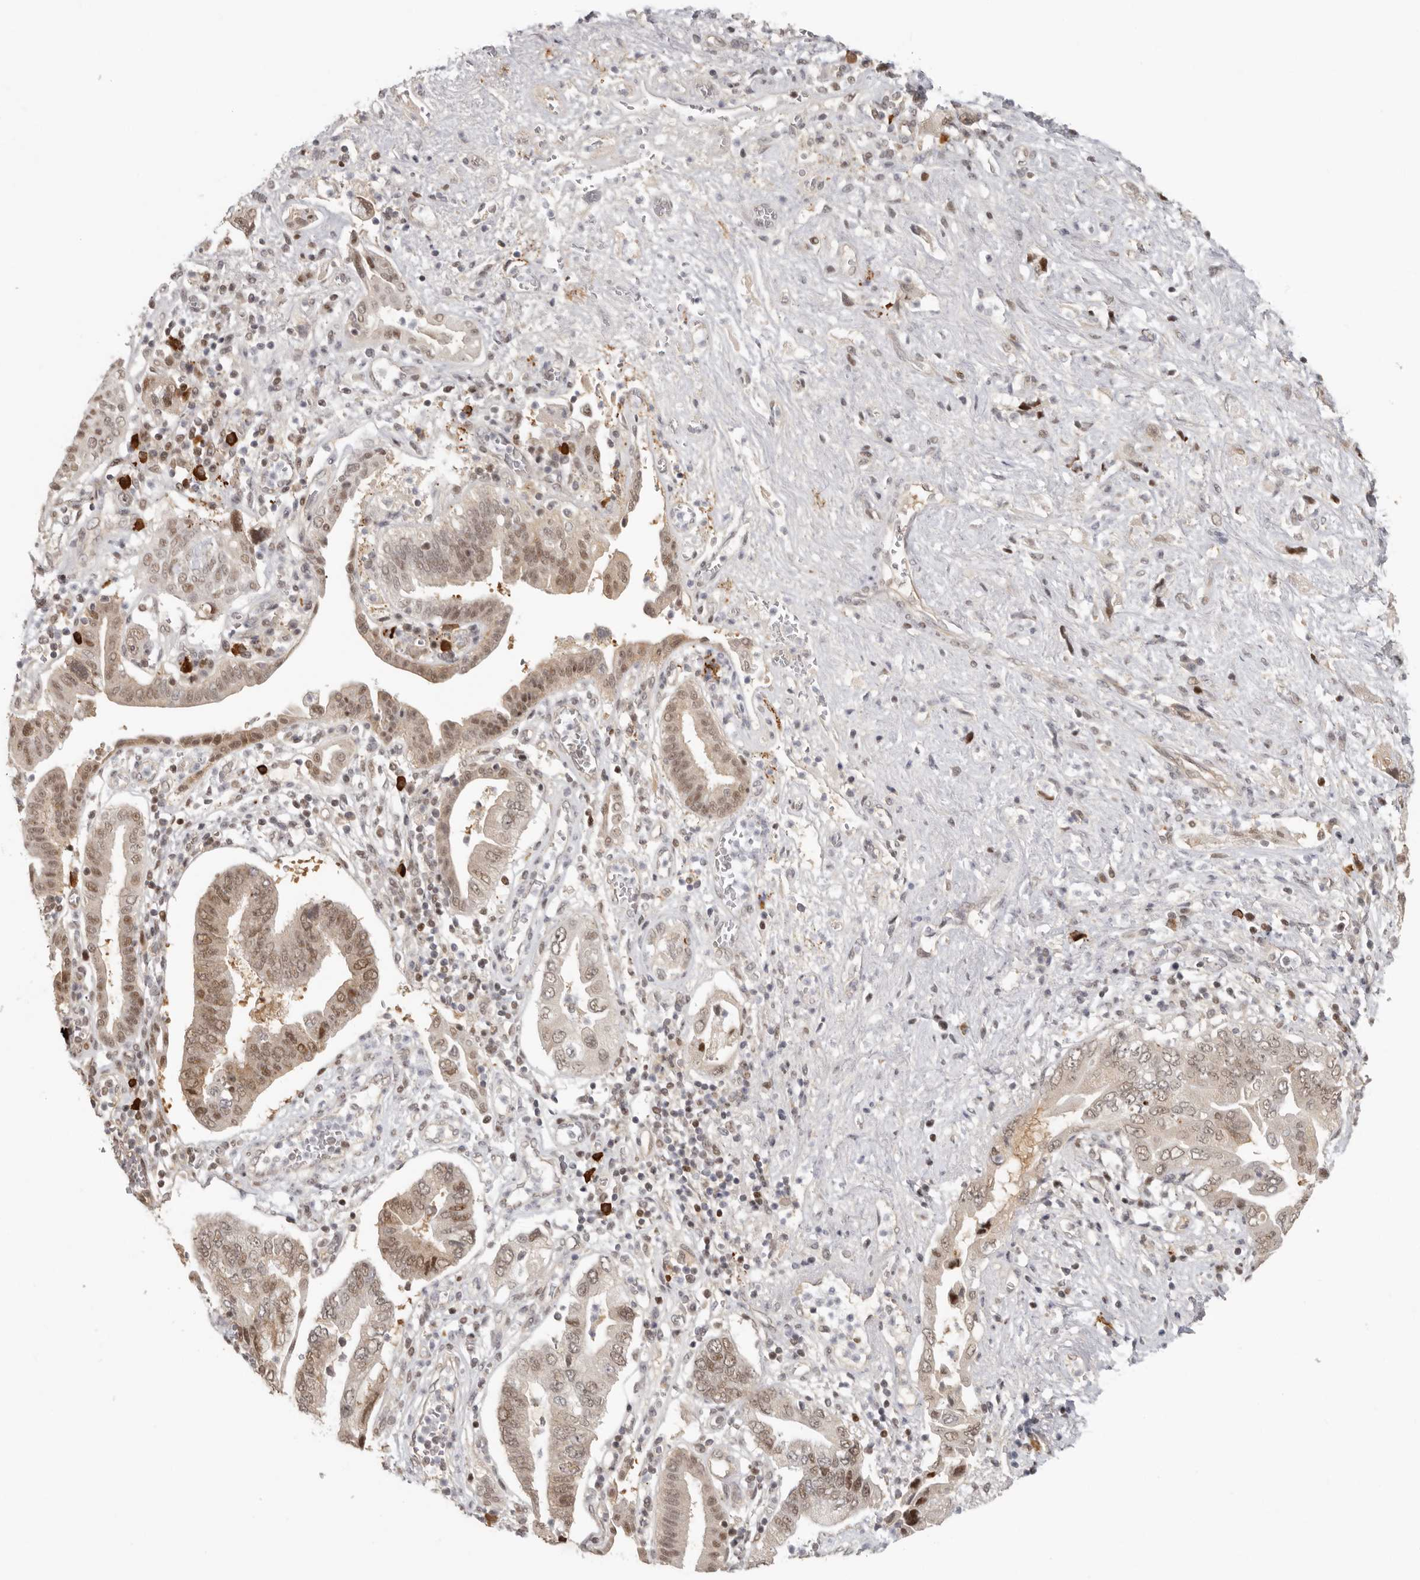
{"staining": {"intensity": "moderate", "quantity": "25%-75%", "location": "nuclear"}, "tissue": "pancreatic cancer", "cell_type": "Tumor cells", "image_type": "cancer", "snomed": [{"axis": "morphology", "description": "Adenocarcinoma, NOS"}, {"axis": "topography", "description": "Pancreas"}], "caption": "About 25%-75% of tumor cells in human pancreatic adenocarcinoma reveal moderate nuclear protein positivity as visualized by brown immunohistochemical staining.", "gene": "PSMA5", "patient": {"sex": "female", "age": 73}}